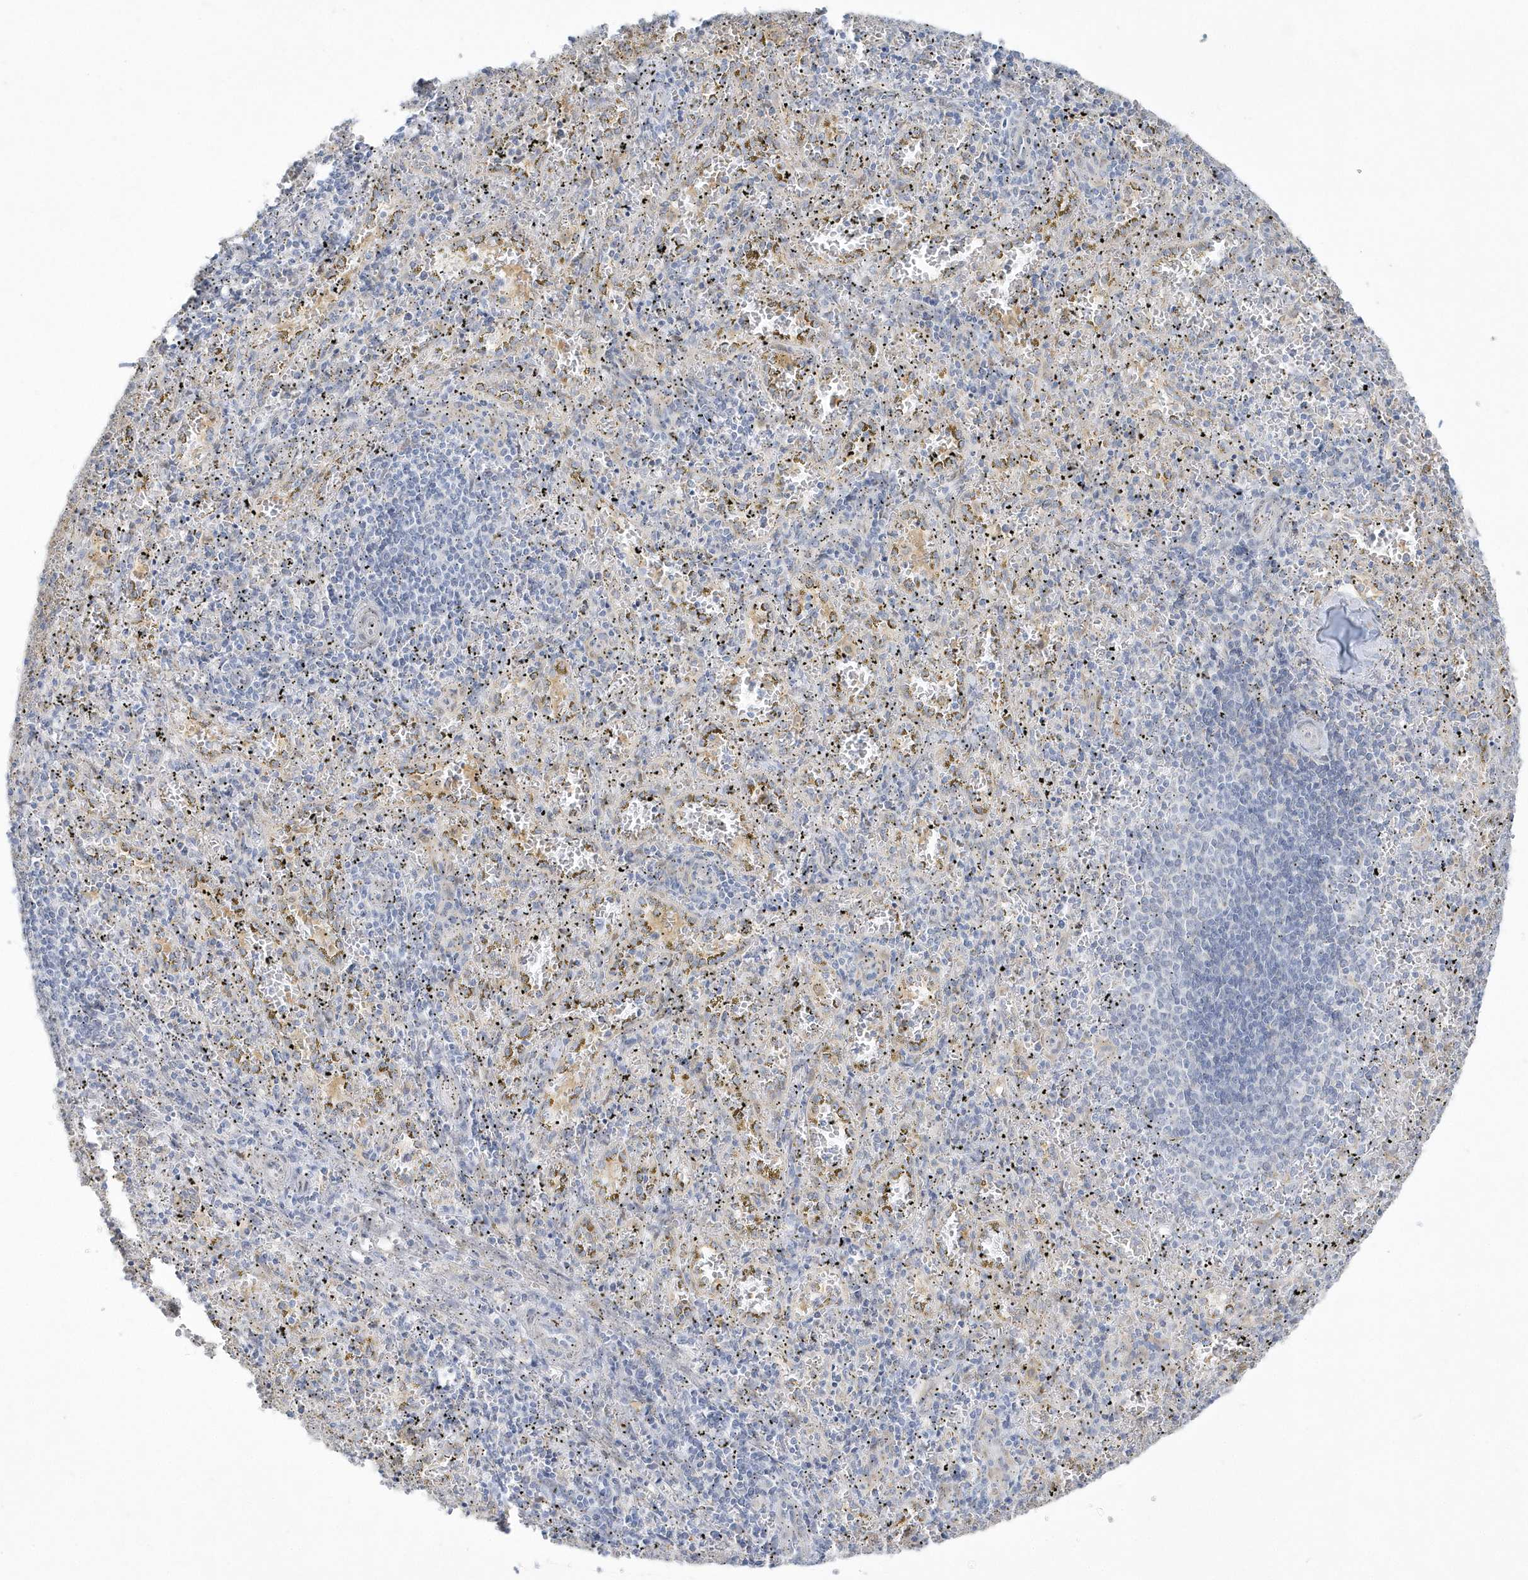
{"staining": {"intensity": "negative", "quantity": "none", "location": "none"}, "tissue": "spleen", "cell_type": "Cells in red pulp", "image_type": "normal", "snomed": [{"axis": "morphology", "description": "Normal tissue, NOS"}, {"axis": "topography", "description": "Spleen"}], "caption": "Cells in red pulp are negative for protein expression in normal human spleen. (DAB IHC with hematoxylin counter stain).", "gene": "PCBD1", "patient": {"sex": "male", "age": 11}}